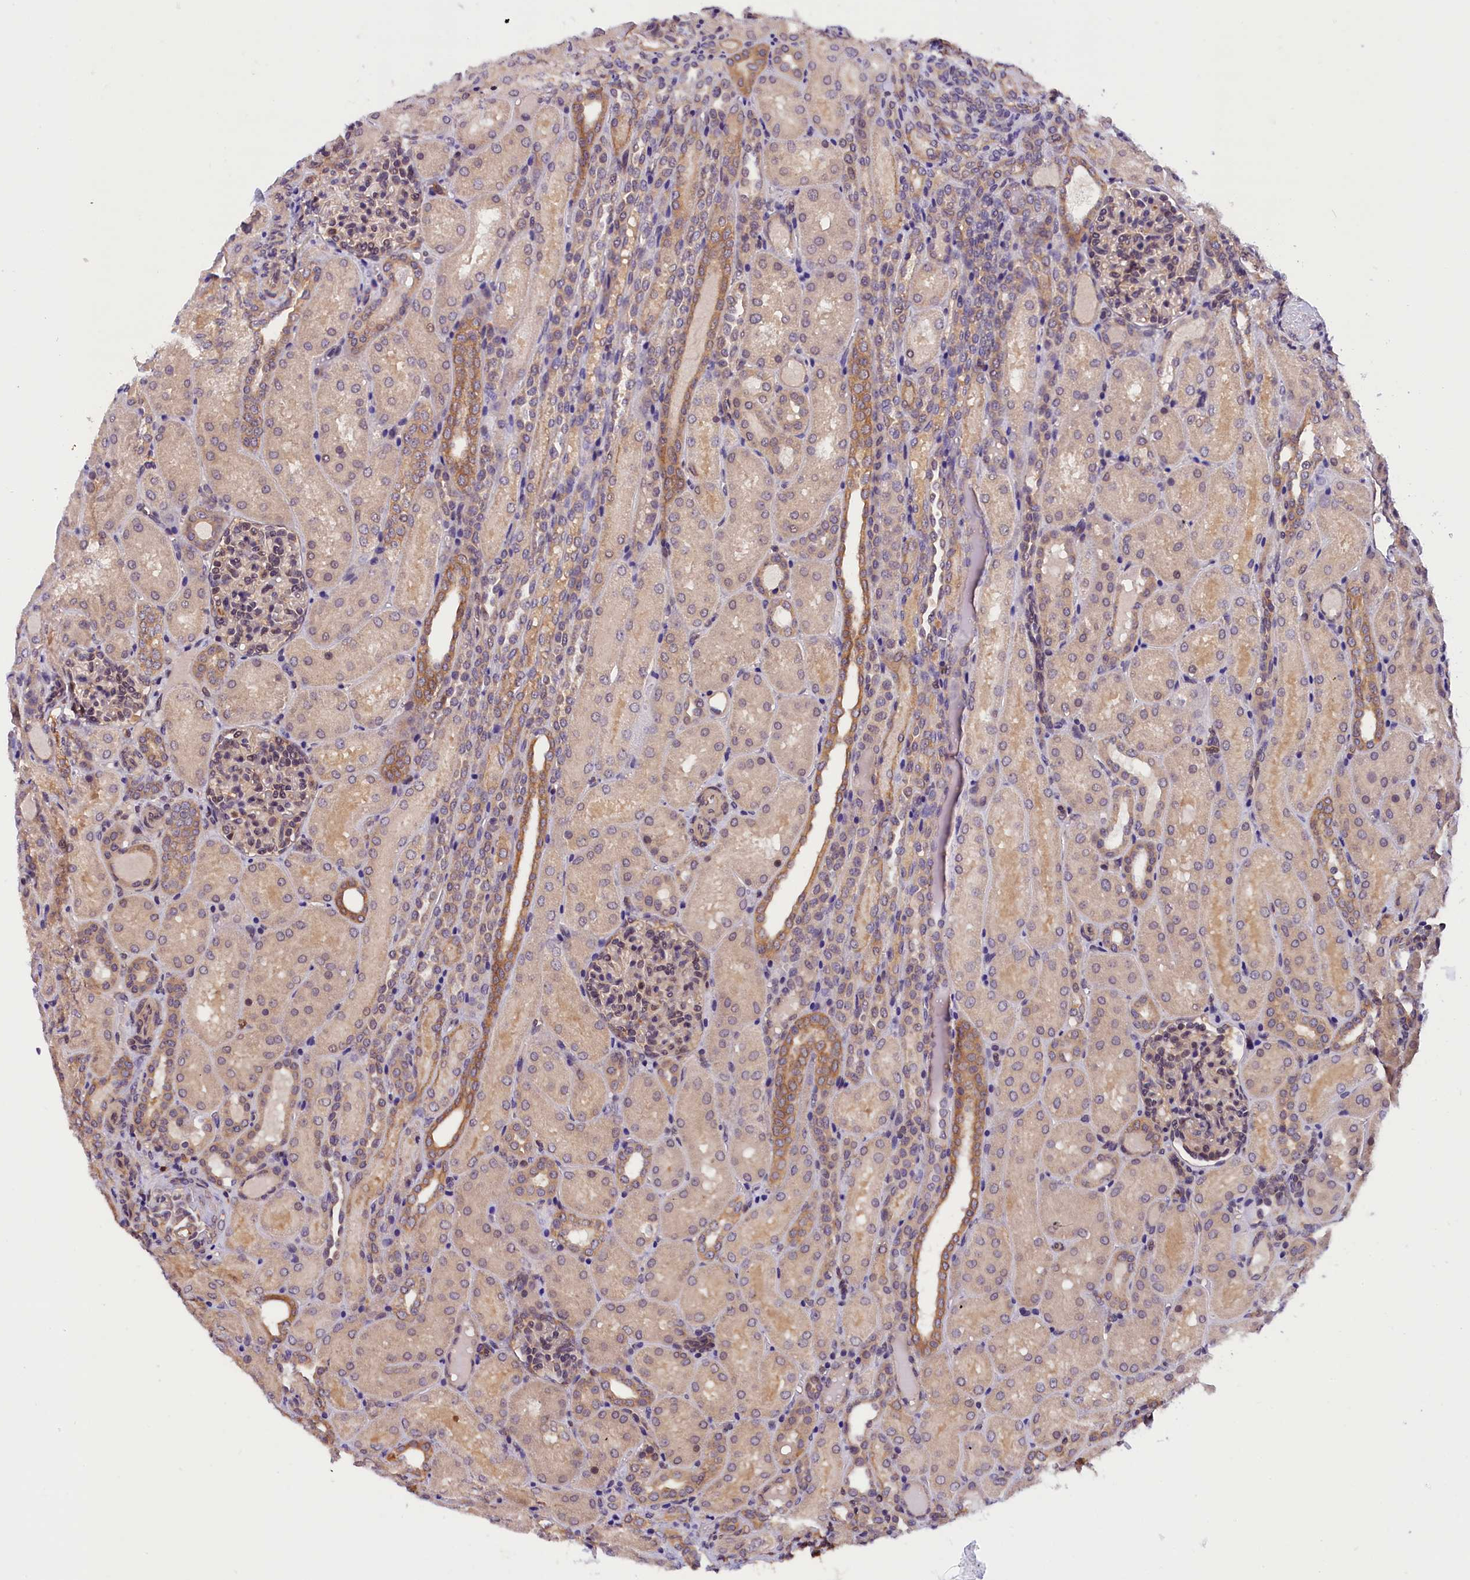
{"staining": {"intensity": "weak", "quantity": "<25%", "location": "cytoplasmic/membranous"}, "tissue": "kidney", "cell_type": "Cells in glomeruli", "image_type": "normal", "snomed": [{"axis": "morphology", "description": "Normal tissue, NOS"}, {"axis": "topography", "description": "Kidney"}], "caption": "Protein analysis of benign kidney exhibits no significant expression in cells in glomeruli. The staining is performed using DAB brown chromogen with nuclei counter-stained in using hematoxylin.", "gene": "TBCB", "patient": {"sex": "male", "age": 1}}